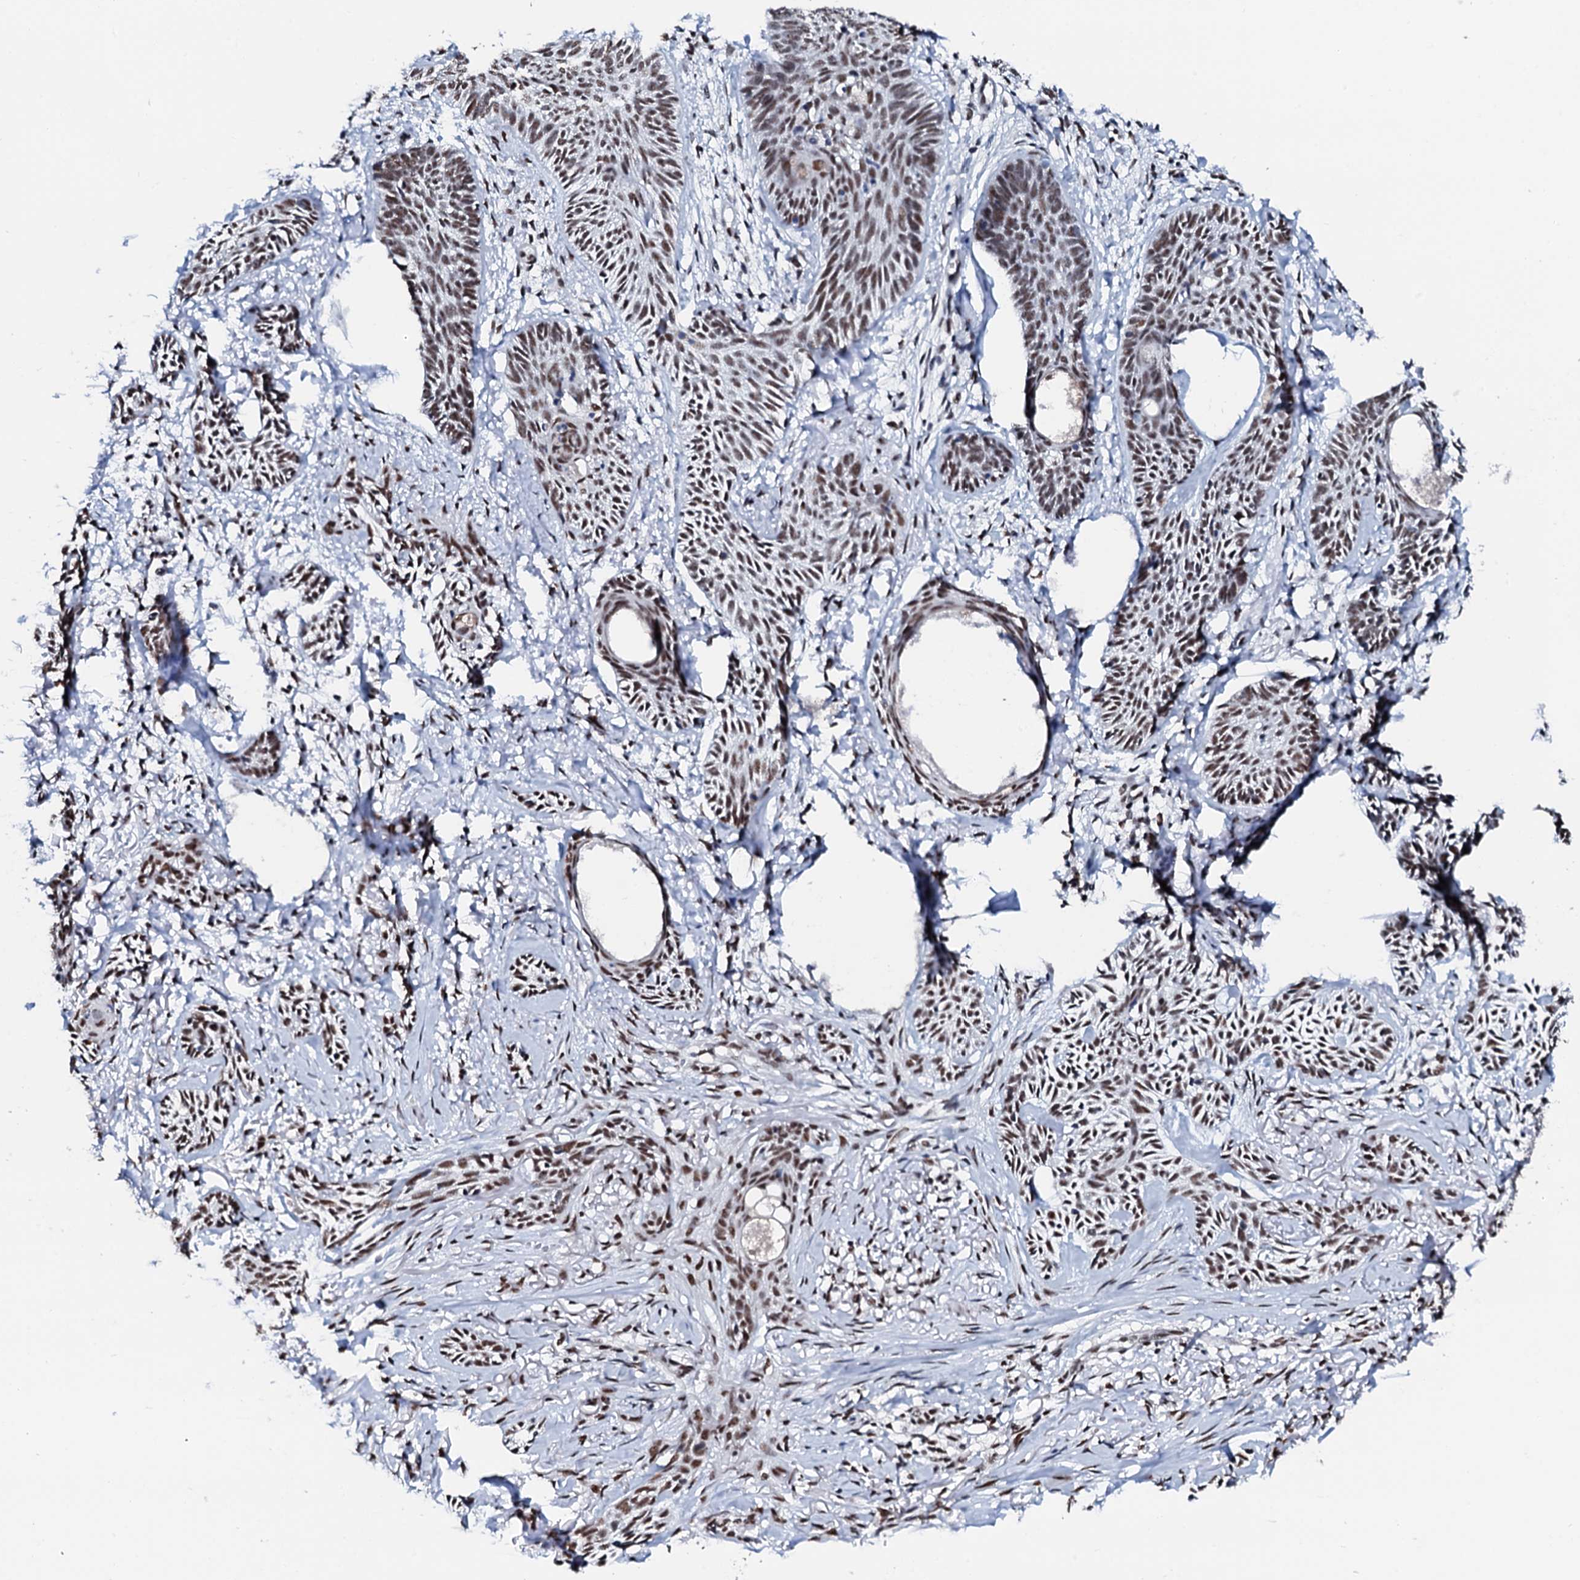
{"staining": {"intensity": "moderate", "quantity": ">75%", "location": "nuclear"}, "tissue": "skin cancer", "cell_type": "Tumor cells", "image_type": "cancer", "snomed": [{"axis": "morphology", "description": "Basal cell carcinoma"}, {"axis": "topography", "description": "Skin"}], "caption": "Skin cancer (basal cell carcinoma) stained with a protein marker shows moderate staining in tumor cells.", "gene": "NKAPD1", "patient": {"sex": "female", "age": 59}}